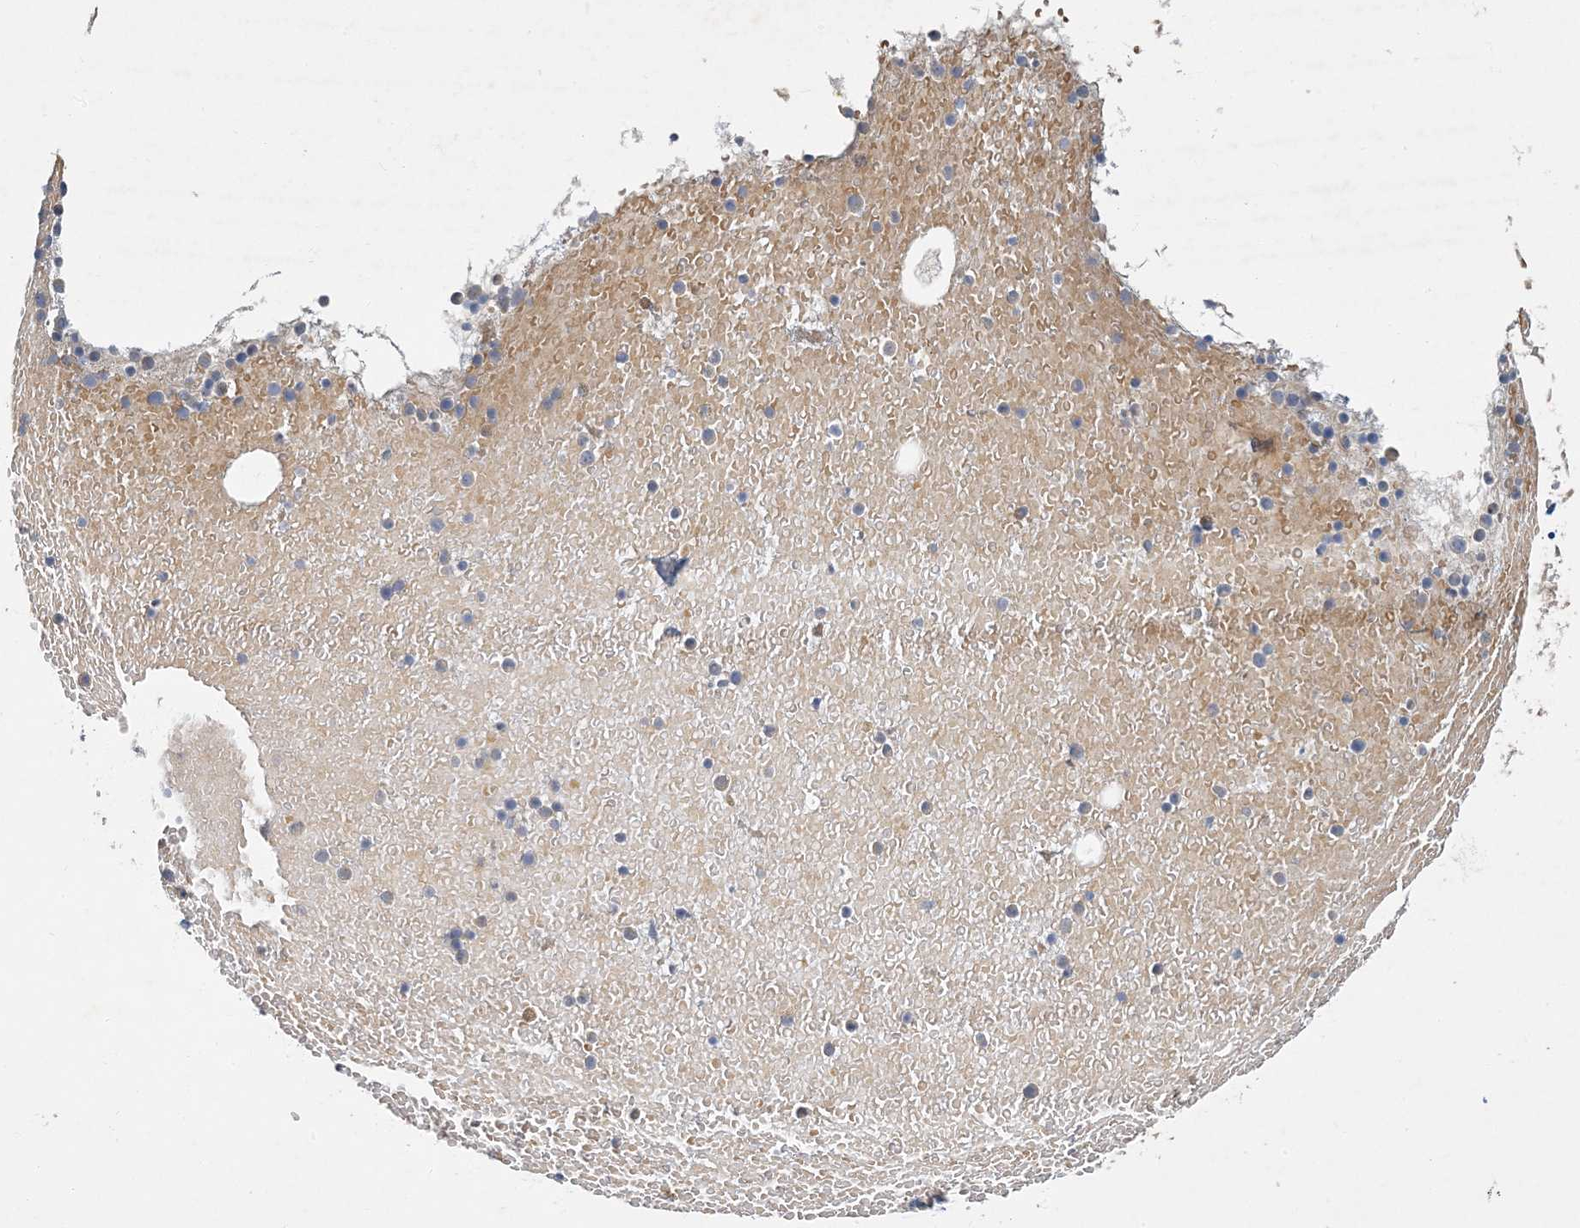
{"staining": {"intensity": "strong", "quantity": "<25%", "location": "cytoplasmic/membranous,nuclear"}, "tissue": "bone marrow", "cell_type": "Hematopoietic cells", "image_type": "normal", "snomed": [{"axis": "morphology", "description": "Normal tissue, NOS"}, {"axis": "topography", "description": "Bone marrow"}], "caption": "Immunohistochemical staining of benign human bone marrow displays strong cytoplasmic/membranous,nuclear protein staining in approximately <25% of hematopoietic cells.", "gene": "LTN1", "patient": {"sex": "male", "age": 47}}